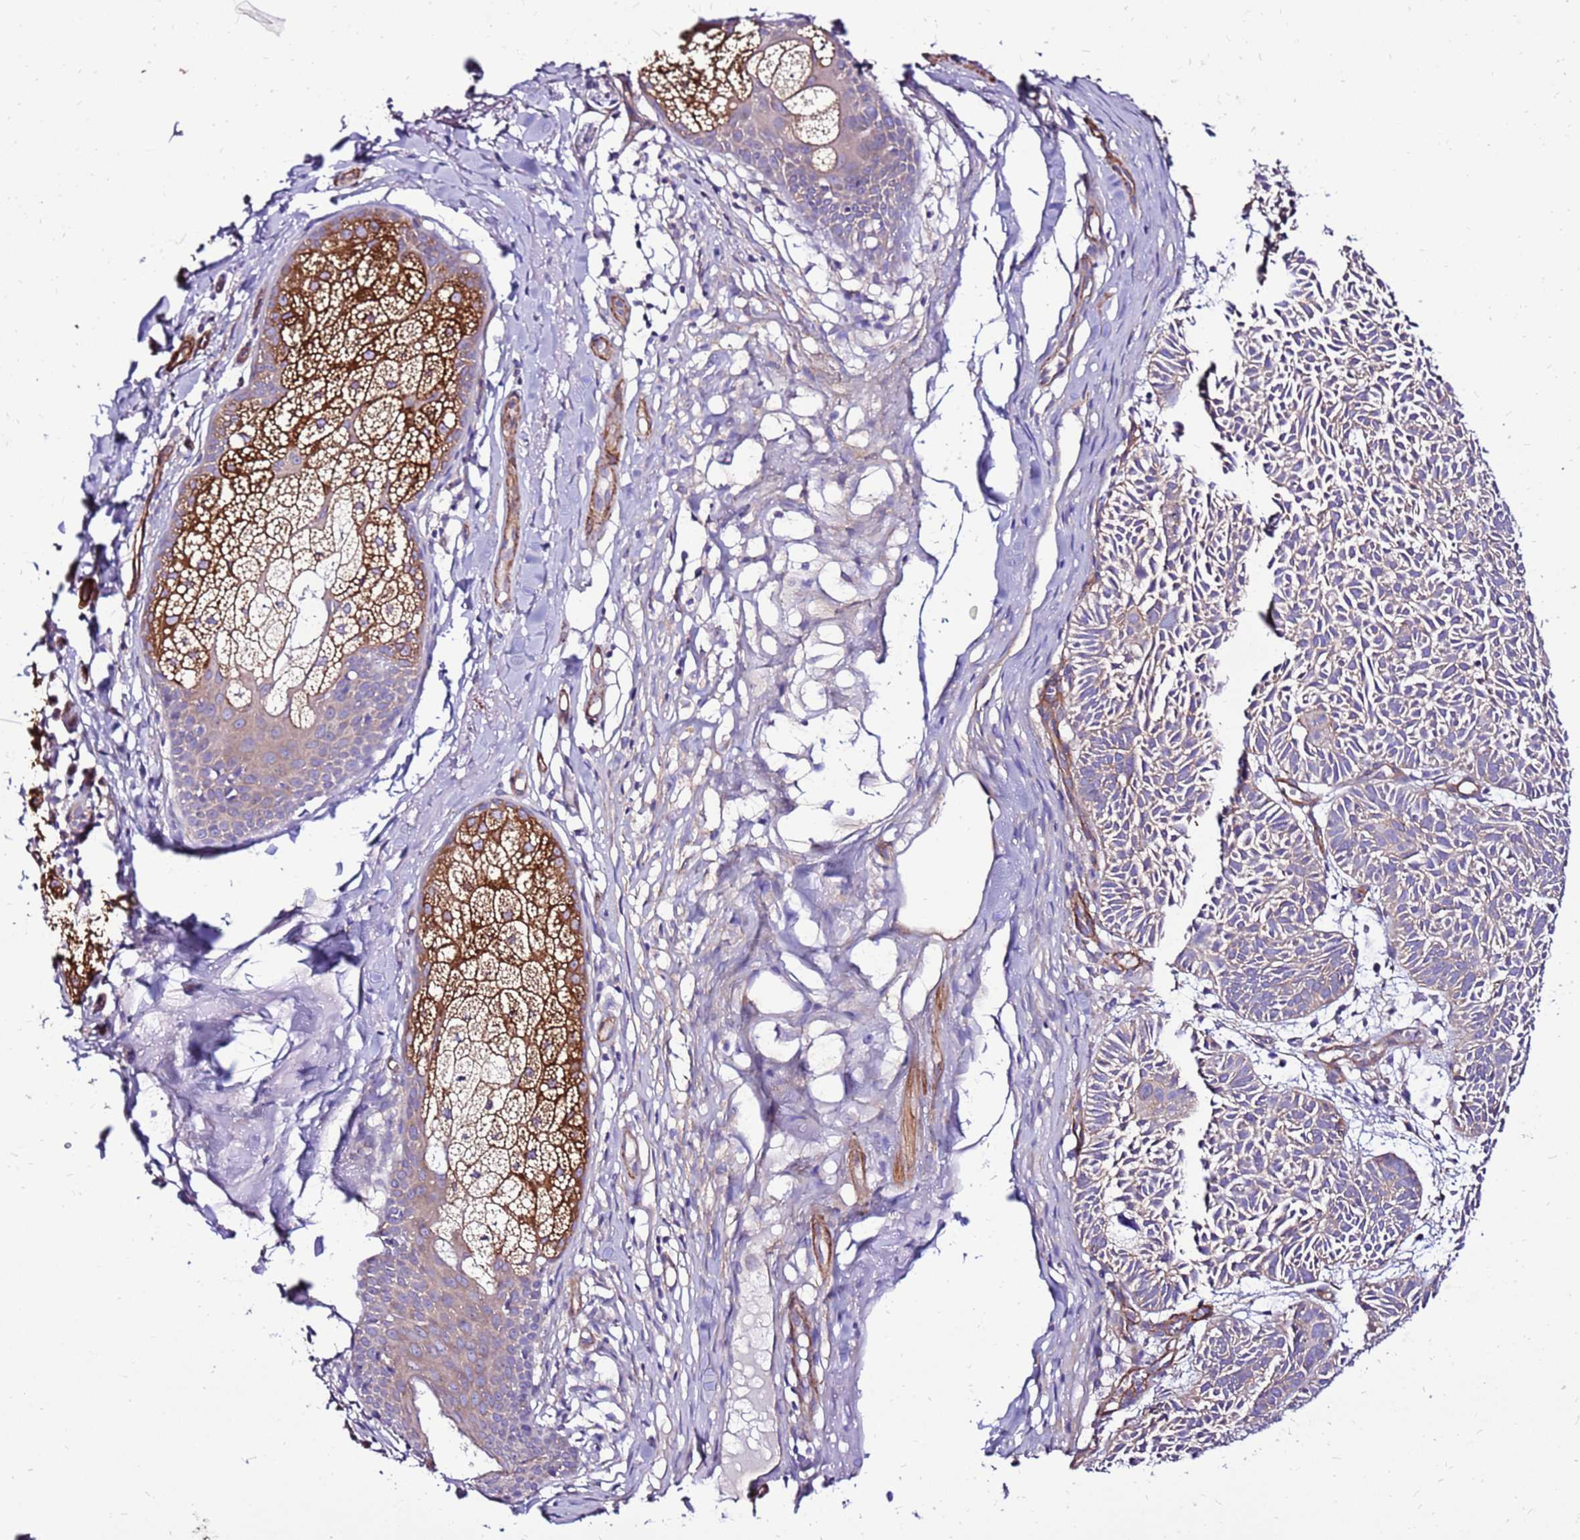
{"staining": {"intensity": "weak", "quantity": "25%-75%", "location": "cytoplasmic/membranous"}, "tissue": "skin cancer", "cell_type": "Tumor cells", "image_type": "cancer", "snomed": [{"axis": "morphology", "description": "Basal cell carcinoma"}, {"axis": "topography", "description": "Skin"}], "caption": "Protein staining of skin cancer tissue shows weak cytoplasmic/membranous positivity in approximately 25%-75% of tumor cells. Using DAB (3,3'-diaminobenzidine) (brown) and hematoxylin (blue) stains, captured at high magnification using brightfield microscopy.", "gene": "EI24", "patient": {"sex": "male", "age": 69}}